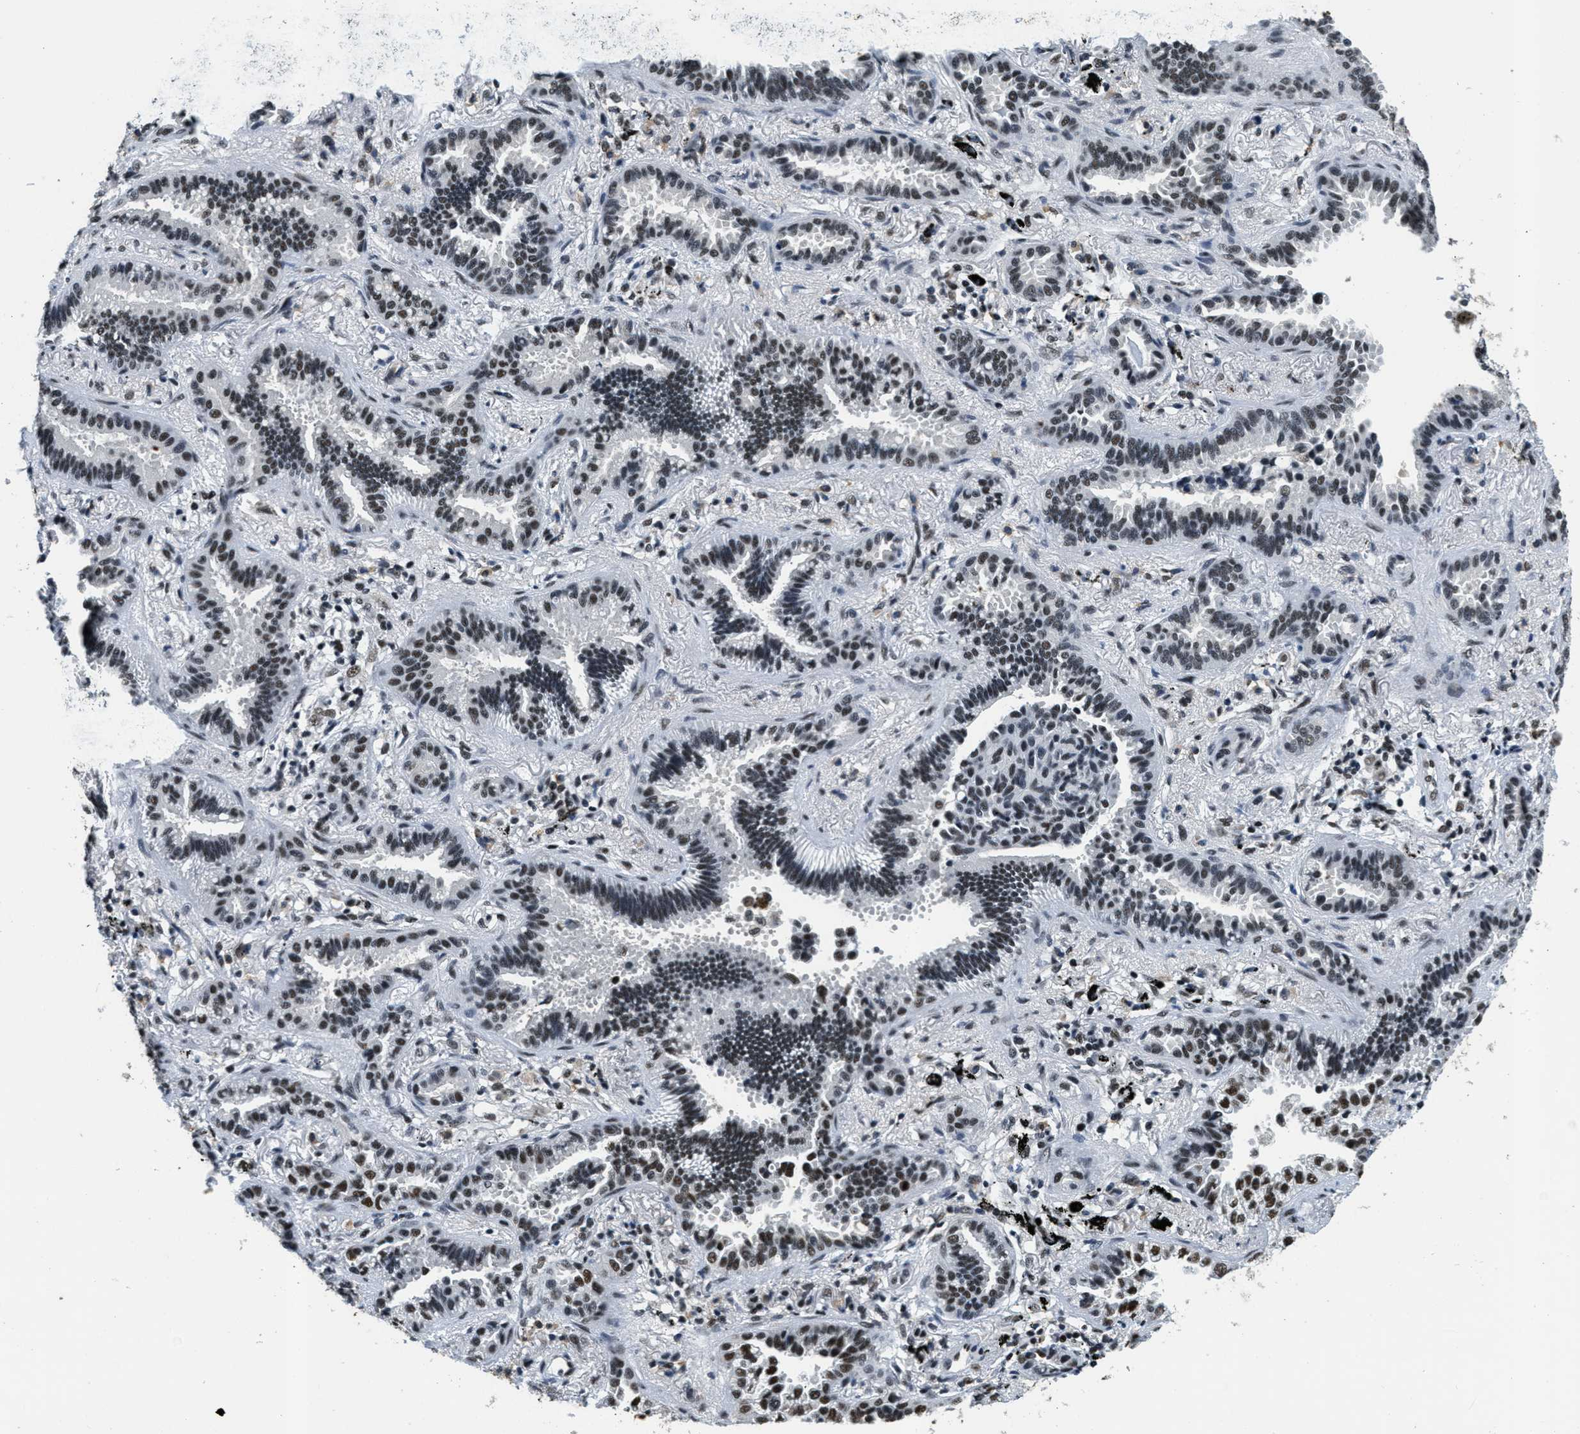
{"staining": {"intensity": "moderate", "quantity": ">75%", "location": "nuclear"}, "tissue": "lung cancer", "cell_type": "Tumor cells", "image_type": "cancer", "snomed": [{"axis": "morphology", "description": "Normal tissue, NOS"}, {"axis": "morphology", "description": "Adenocarcinoma, NOS"}, {"axis": "topography", "description": "Lung"}], "caption": "Immunohistochemical staining of human adenocarcinoma (lung) demonstrates medium levels of moderate nuclear protein staining in approximately >75% of tumor cells. (DAB (3,3'-diaminobenzidine) IHC, brown staining for protein, blue staining for nuclei).", "gene": "SSB", "patient": {"sex": "male", "age": 59}}